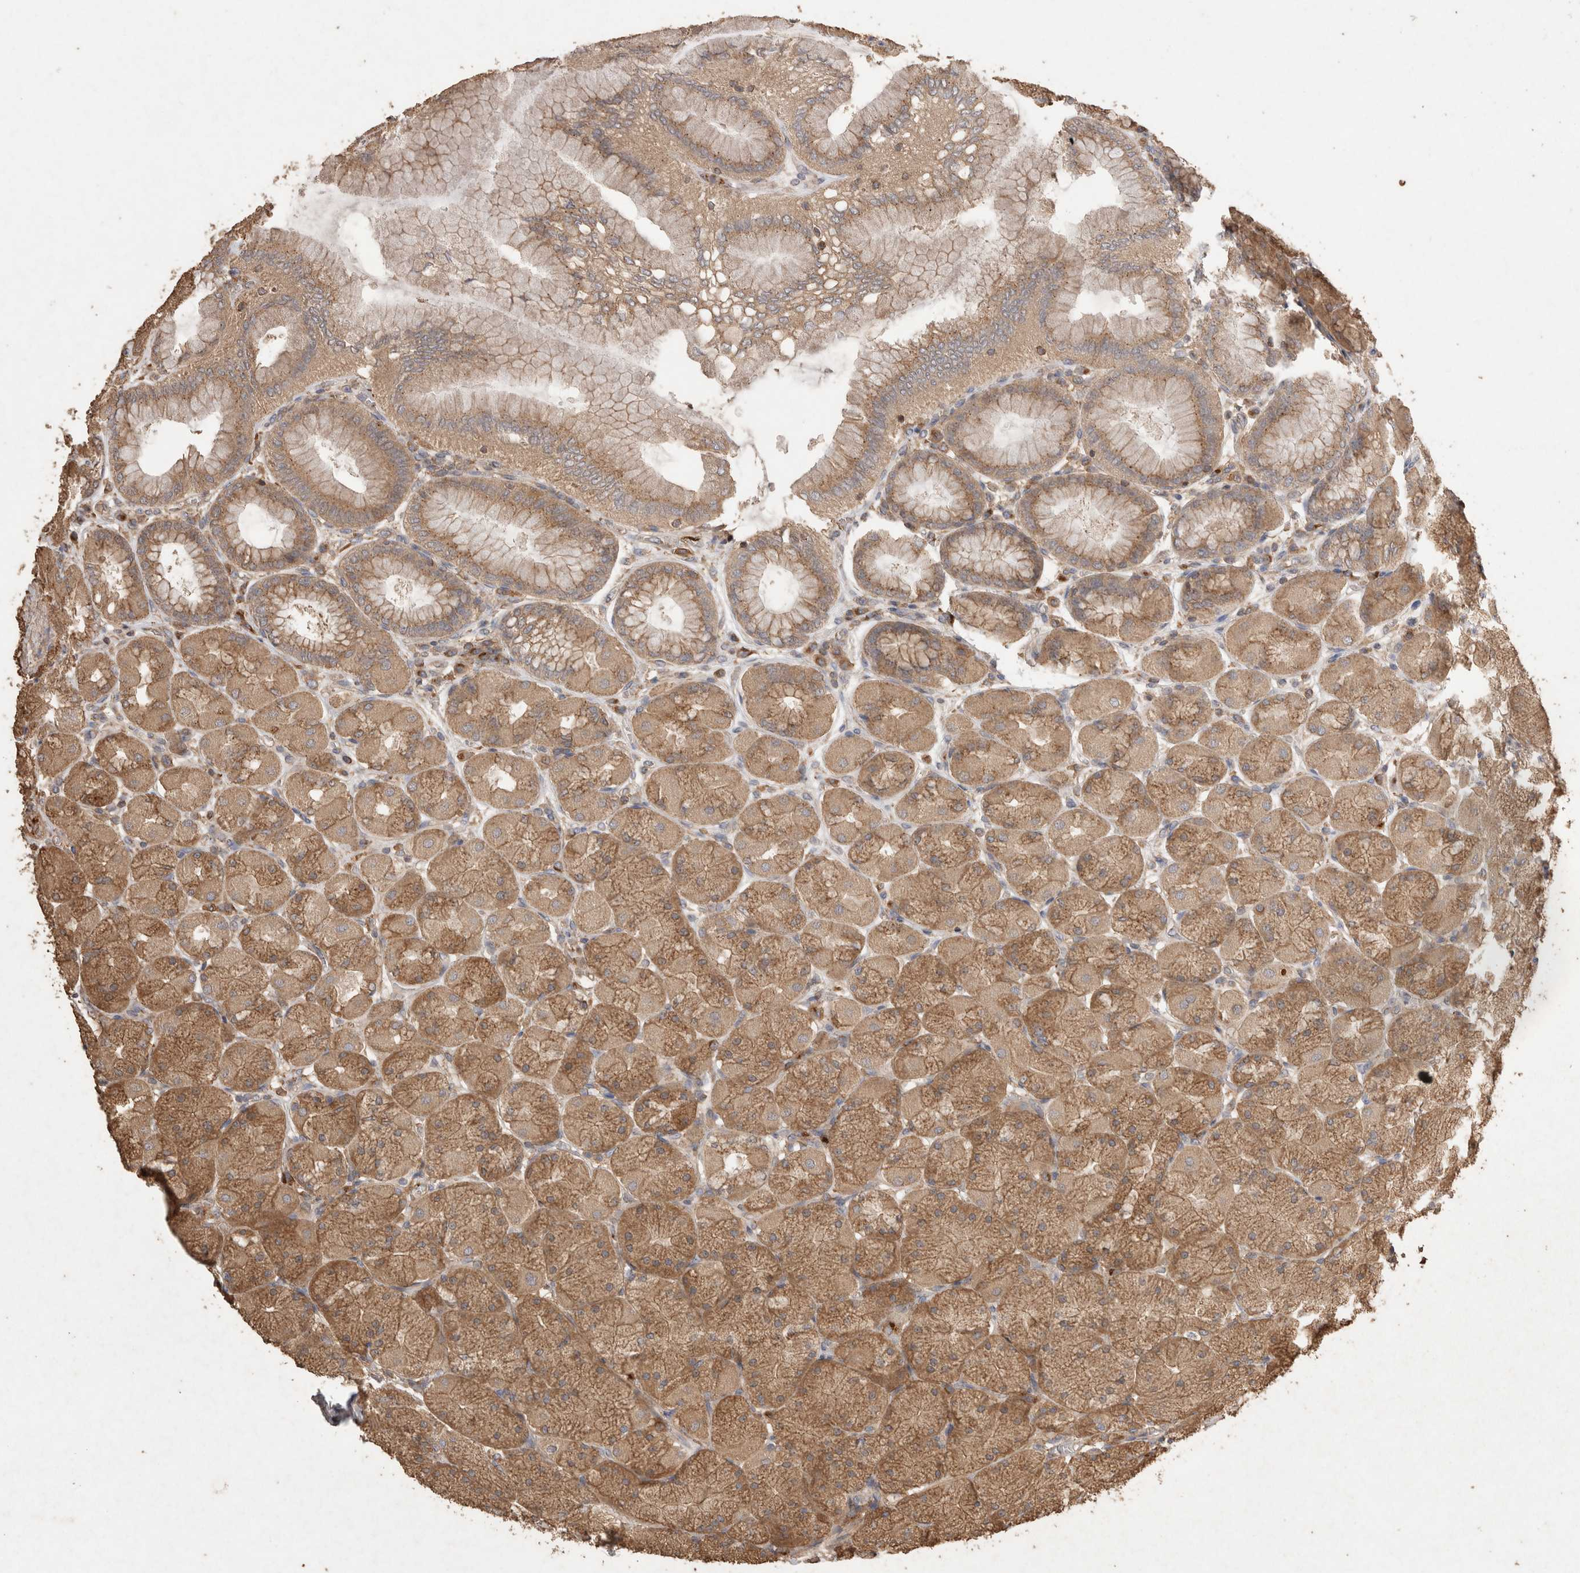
{"staining": {"intensity": "moderate", "quantity": ">75%", "location": "cytoplasmic/membranous"}, "tissue": "stomach", "cell_type": "Glandular cells", "image_type": "normal", "snomed": [{"axis": "morphology", "description": "Normal tissue, NOS"}, {"axis": "topography", "description": "Stomach, upper"}], "caption": "This micrograph shows immunohistochemistry staining of unremarkable human stomach, with medium moderate cytoplasmic/membranous positivity in approximately >75% of glandular cells.", "gene": "SNX31", "patient": {"sex": "female", "age": 56}}